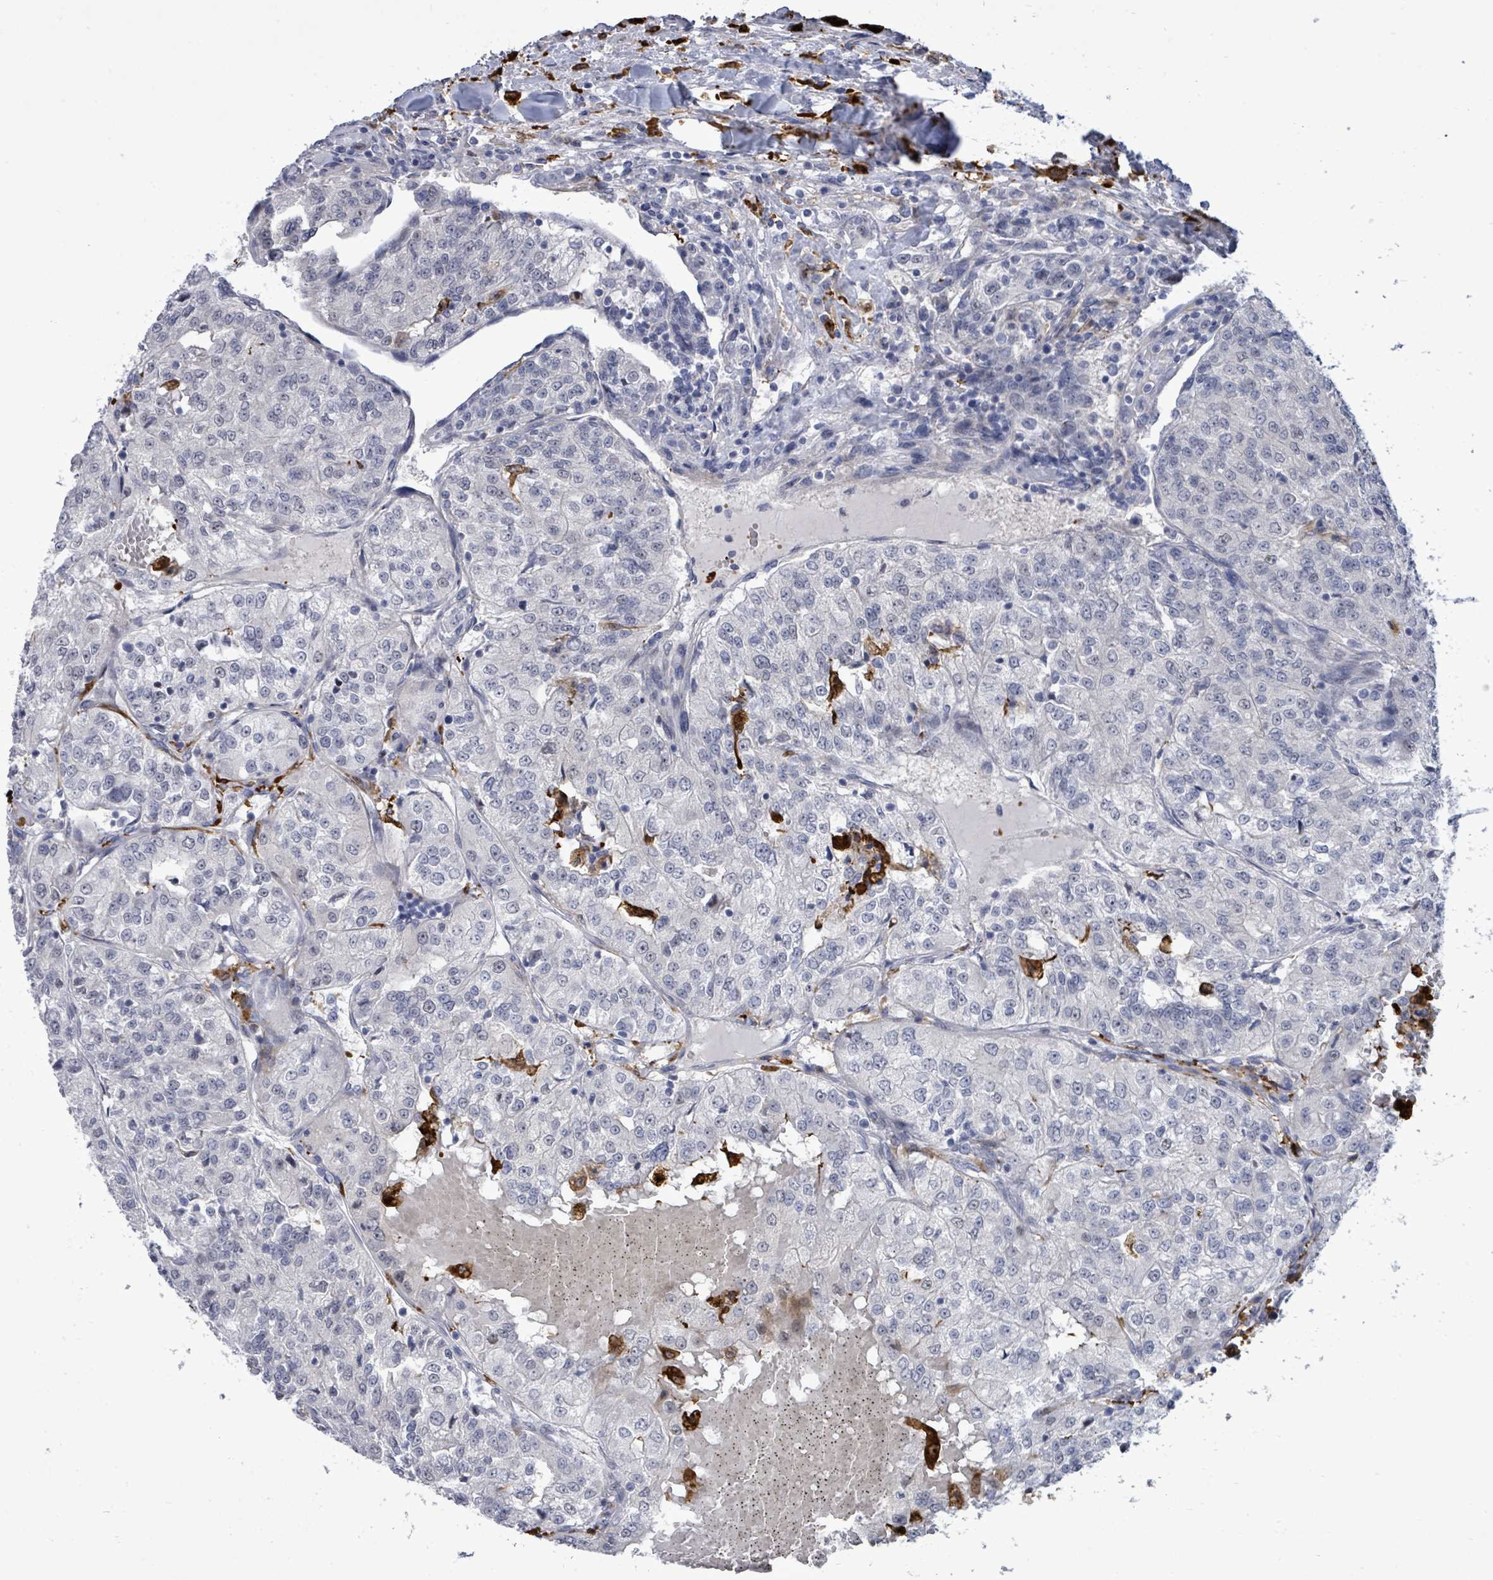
{"staining": {"intensity": "negative", "quantity": "none", "location": "none"}, "tissue": "renal cancer", "cell_type": "Tumor cells", "image_type": "cancer", "snomed": [{"axis": "morphology", "description": "Adenocarcinoma, NOS"}, {"axis": "topography", "description": "Kidney"}], "caption": "Tumor cells show no significant protein staining in renal cancer (adenocarcinoma).", "gene": "CT45A5", "patient": {"sex": "female", "age": 63}}